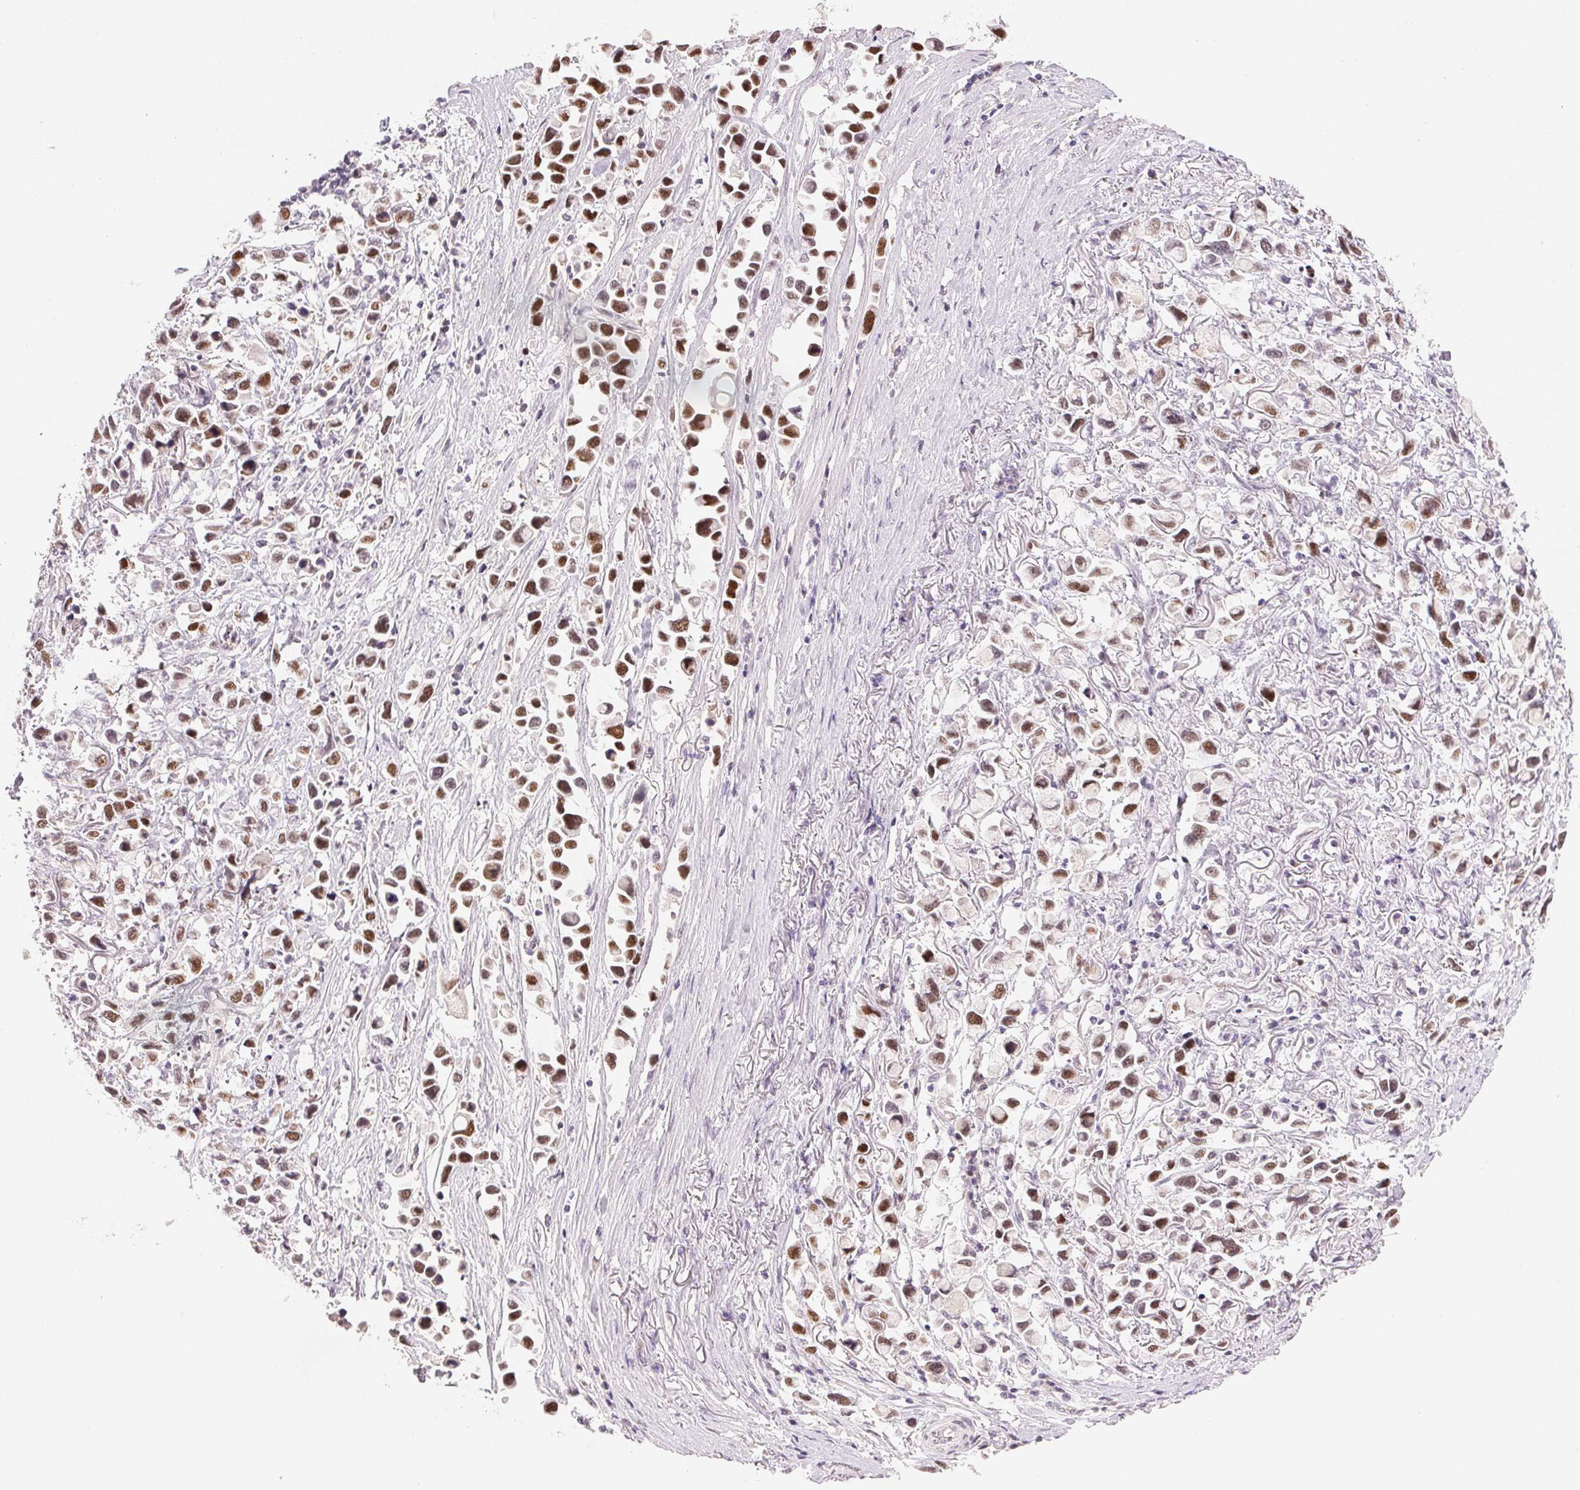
{"staining": {"intensity": "strong", "quantity": "25%-75%", "location": "nuclear"}, "tissue": "stomach cancer", "cell_type": "Tumor cells", "image_type": "cancer", "snomed": [{"axis": "morphology", "description": "Adenocarcinoma, NOS"}, {"axis": "topography", "description": "Stomach"}], "caption": "Strong nuclear expression is seen in approximately 25%-75% of tumor cells in stomach cancer. The staining was performed using DAB, with brown indicating positive protein expression. Nuclei are stained blue with hematoxylin.", "gene": "POLR3G", "patient": {"sex": "female", "age": 81}}